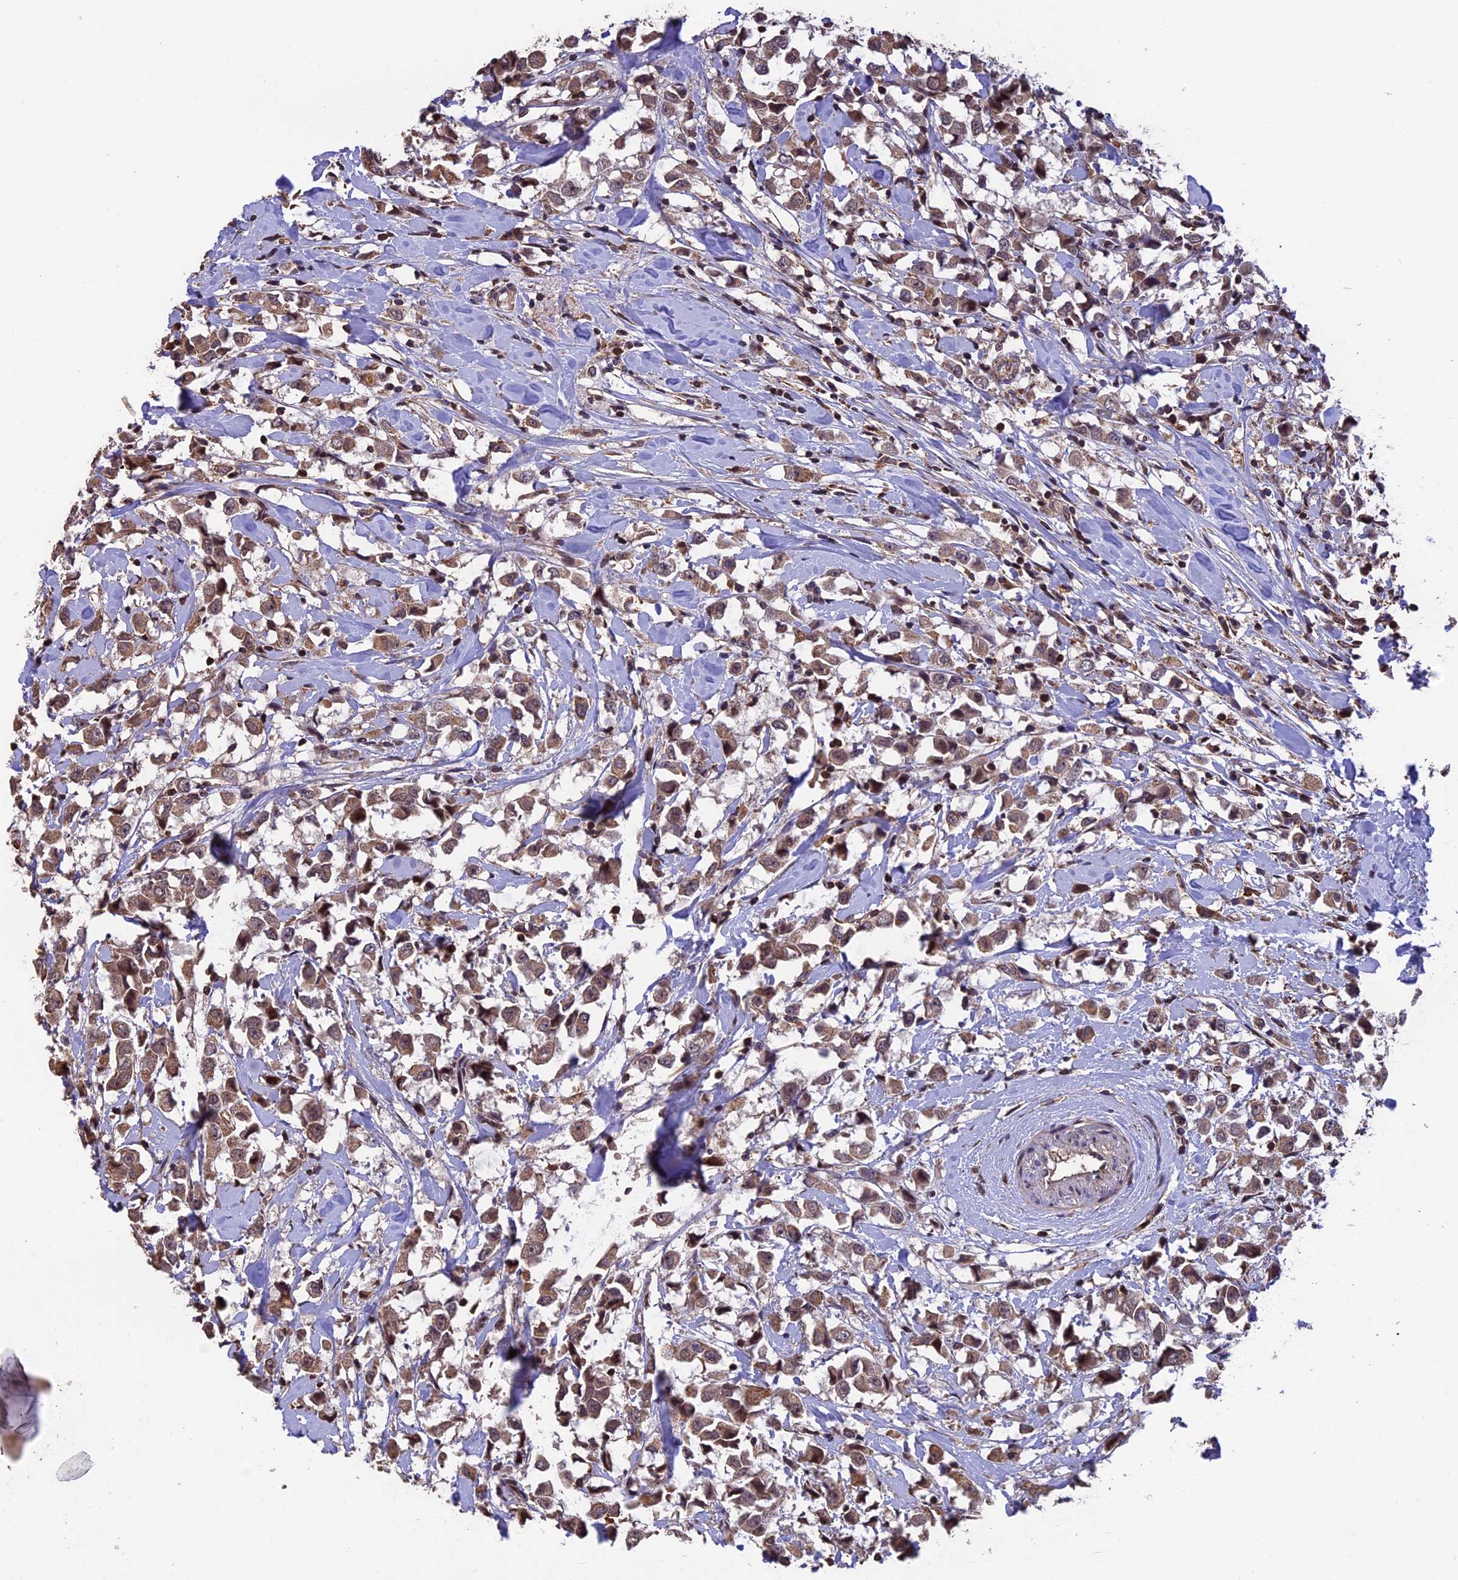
{"staining": {"intensity": "moderate", "quantity": ">75%", "location": "cytoplasmic/membranous"}, "tissue": "breast cancer", "cell_type": "Tumor cells", "image_type": "cancer", "snomed": [{"axis": "morphology", "description": "Duct carcinoma"}, {"axis": "topography", "description": "Breast"}], "caption": "Immunohistochemical staining of human breast cancer demonstrates moderate cytoplasmic/membranous protein expression in about >75% of tumor cells. The staining is performed using DAB brown chromogen to label protein expression. The nuclei are counter-stained blue using hematoxylin.", "gene": "PKD2L2", "patient": {"sex": "female", "age": 61}}